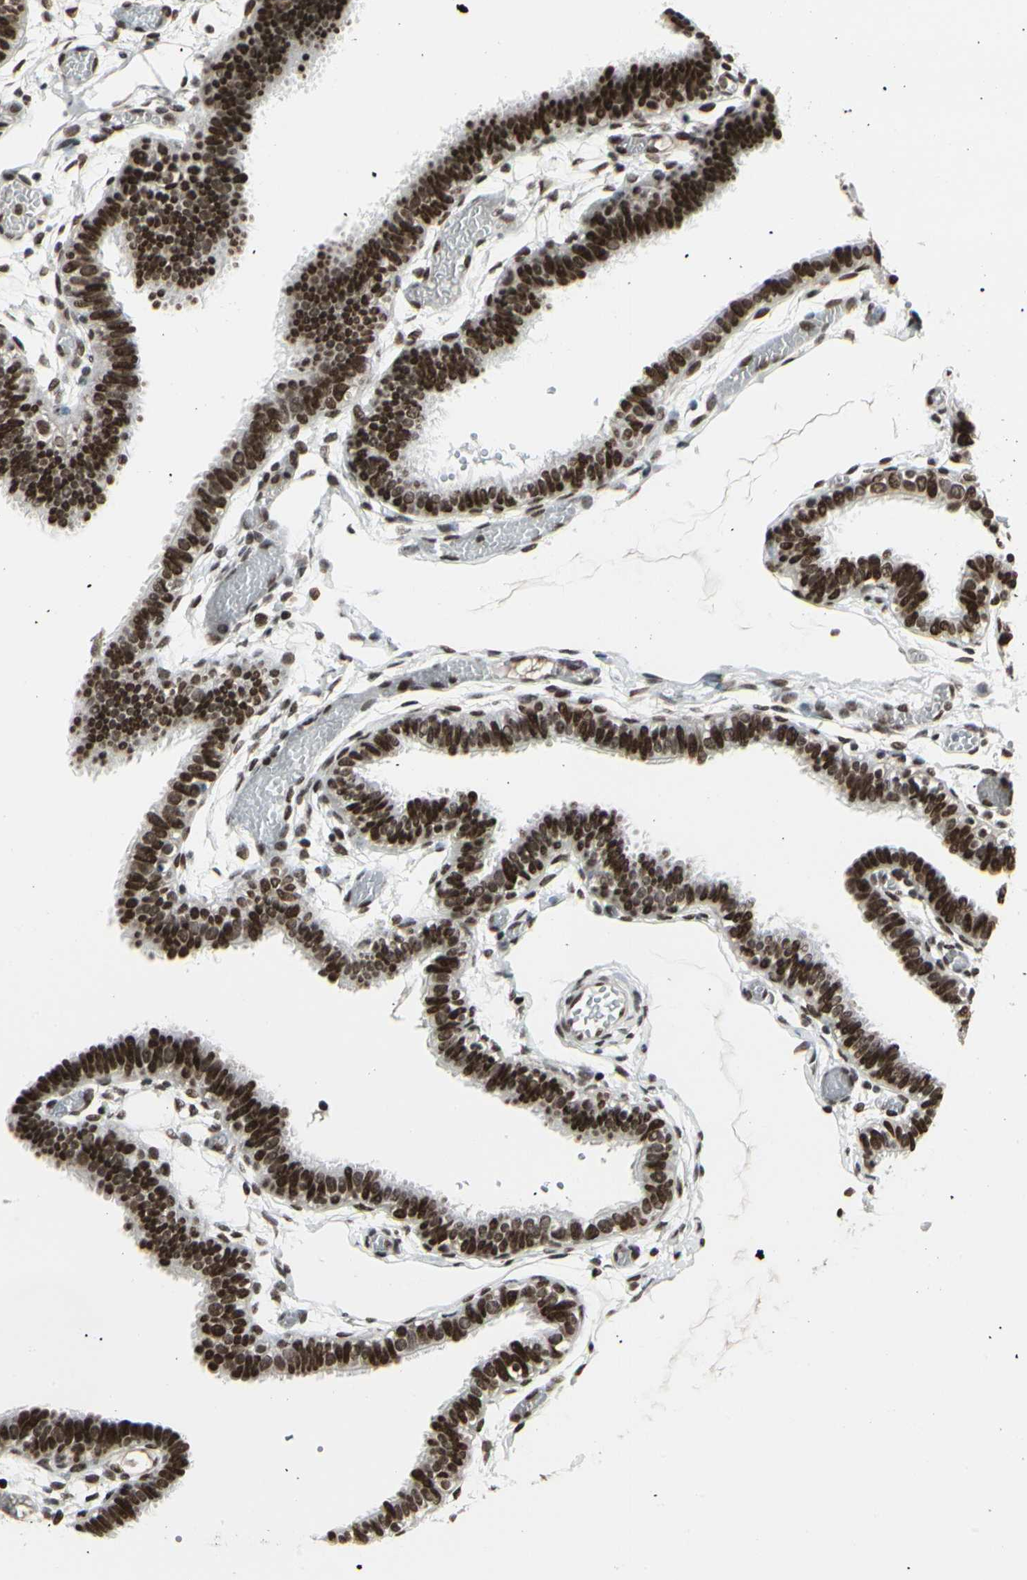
{"staining": {"intensity": "strong", "quantity": ">75%", "location": "nuclear"}, "tissue": "fallopian tube", "cell_type": "Glandular cells", "image_type": "normal", "snomed": [{"axis": "morphology", "description": "Normal tissue, NOS"}, {"axis": "topography", "description": "Fallopian tube"}], "caption": "Immunohistochemical staining of benign human fallopian tube exhibits >75% levels of strong nuclear protein positivity in about >75% of glandular cells.", "gene": "HMG20A", "patient": {"sex": "female", "age": 29}}